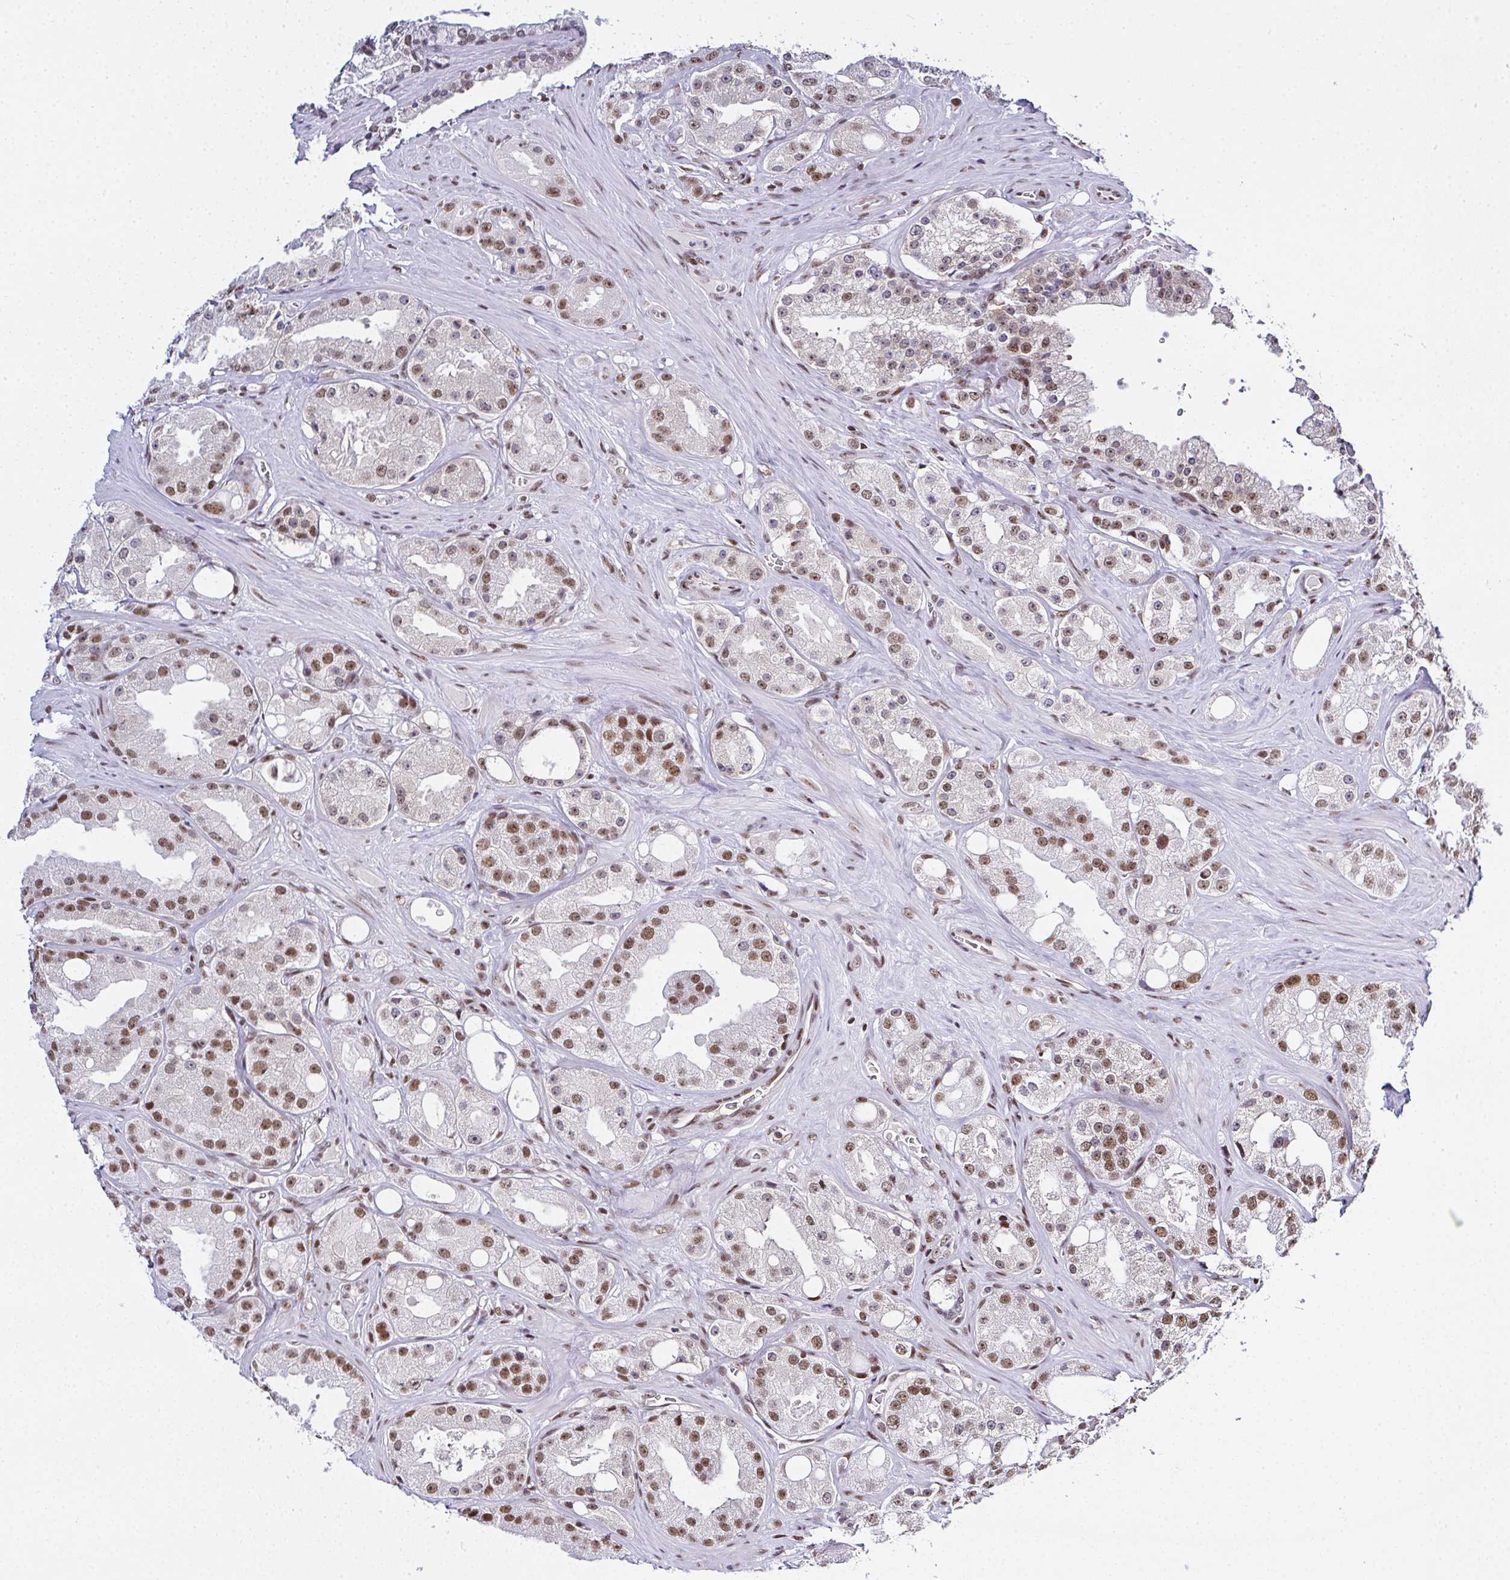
{"staining": {"intensity": "moderate", "quantity": ">75%", "location": "nuclear"}, "tissue": "prostate cancer", "cell_type": "Tumor cells", "image_type": "cancer", "snomed": [{"axis": "morphology", "description": "Adenocarcinoma, High grade"}, {"axis": "topography", "description": "Prostate"}], "caption": "Protein expression by IHC exhibits moderate nuclear expression in about >75% of tumor cells in high-grade adenocarcinoma (prostate).", "gene": "DR1", "patient": {"sex": "male", "age": 66}}